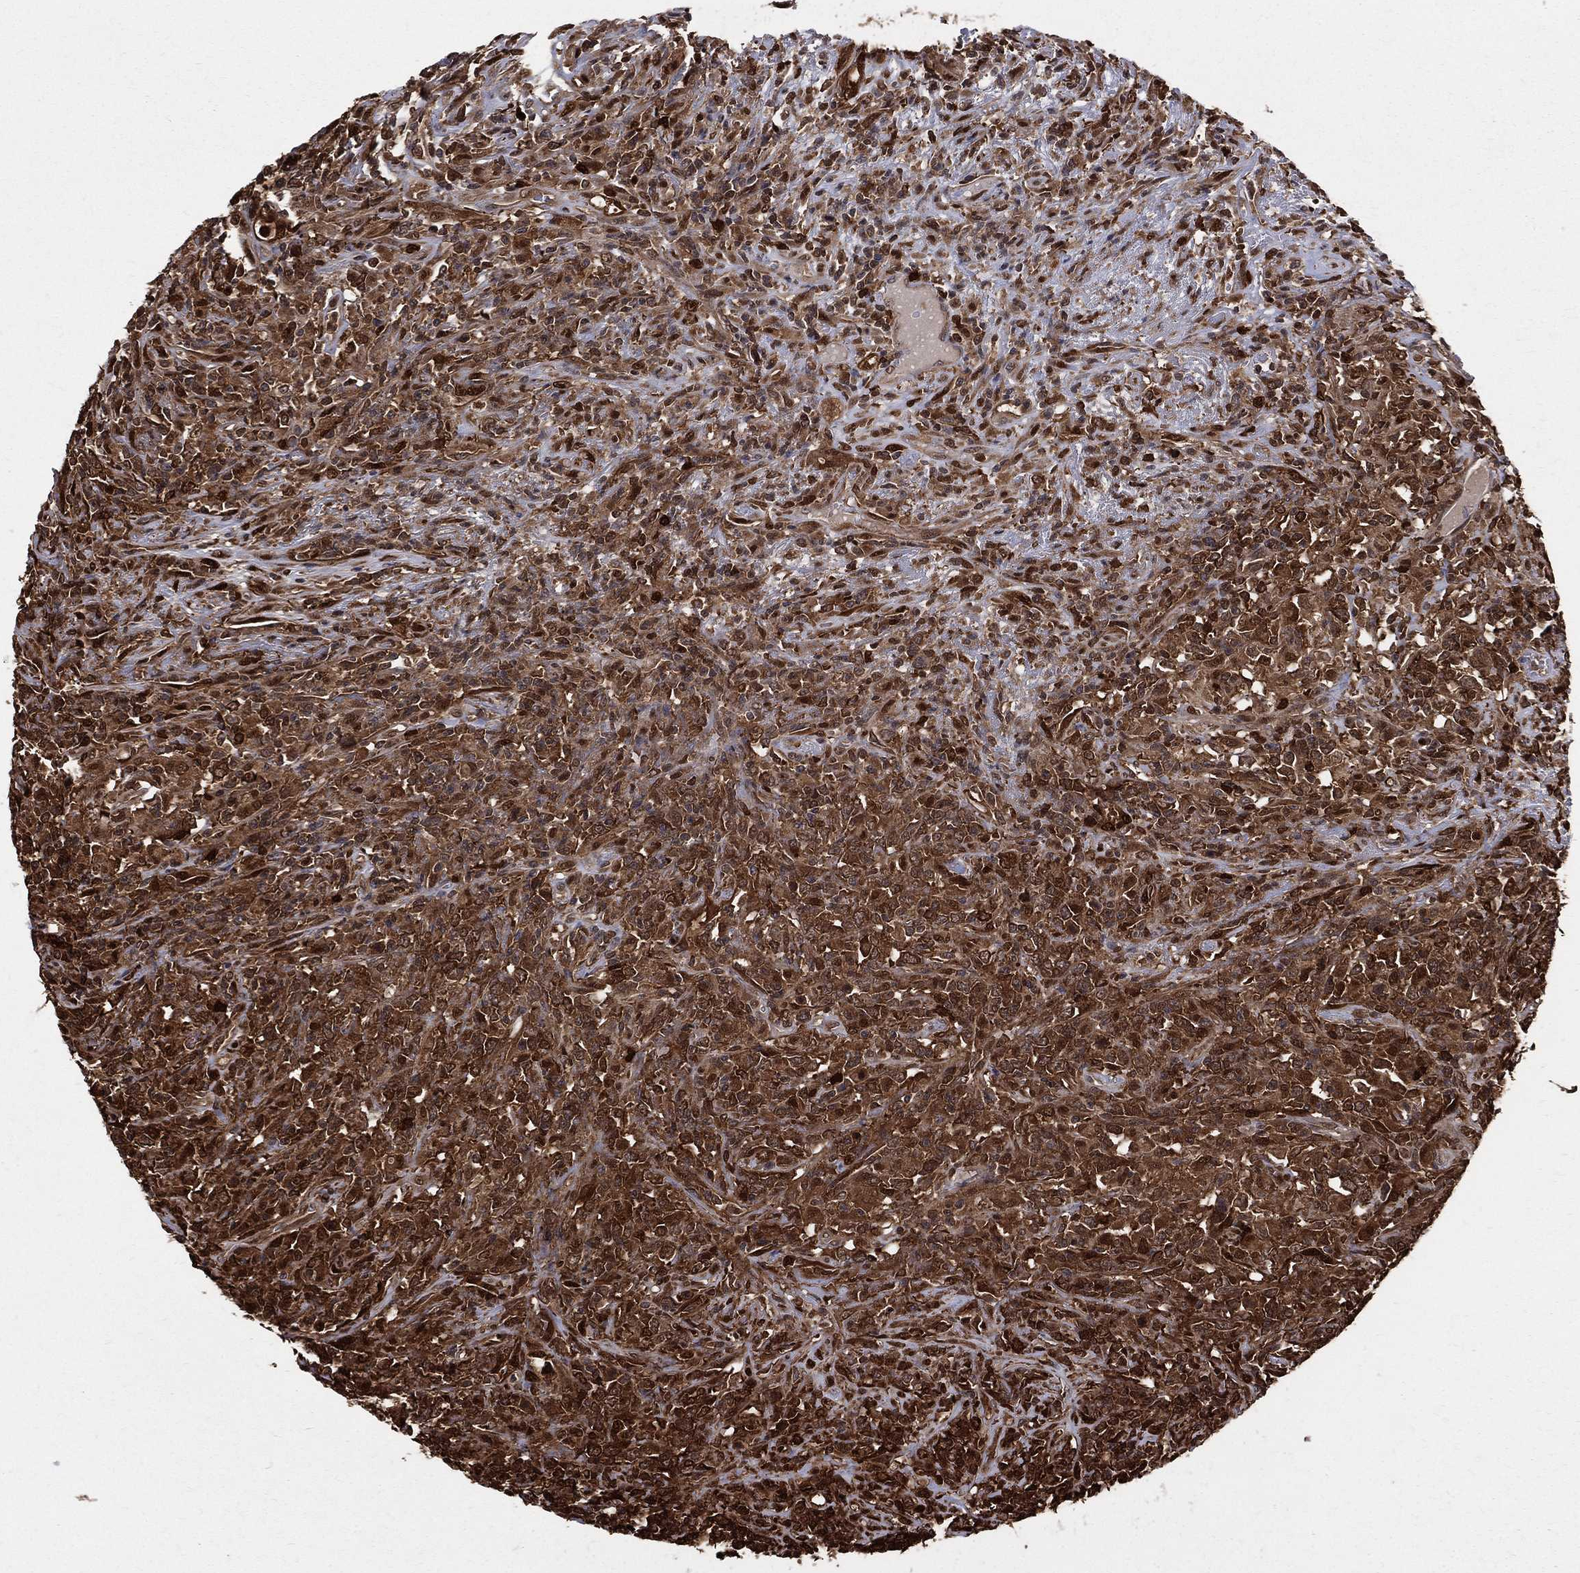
{"staining": {"intensity": "strong", "quantity": ">75%", "location": "cytoplasmic/membranous,nuclear"}, "tissue": "lymphoma", "cell_type": "Tumor cells", "image_type": "cancer", "snomed": [{"axis": "morphology", "description": "Malignant lymphoma, non-Hodgkin's type, High grade"}, {"axis": "topography", "description": "Lung"}], "caption": "Brown immunohistochemical staining in human lymphoma exhibits strong cytoplasmic/membranous and nuclear staining in approximately >75% of tumor cells.", "gene": "ENO1", "patient": {"sex": "male", "age": 79}}